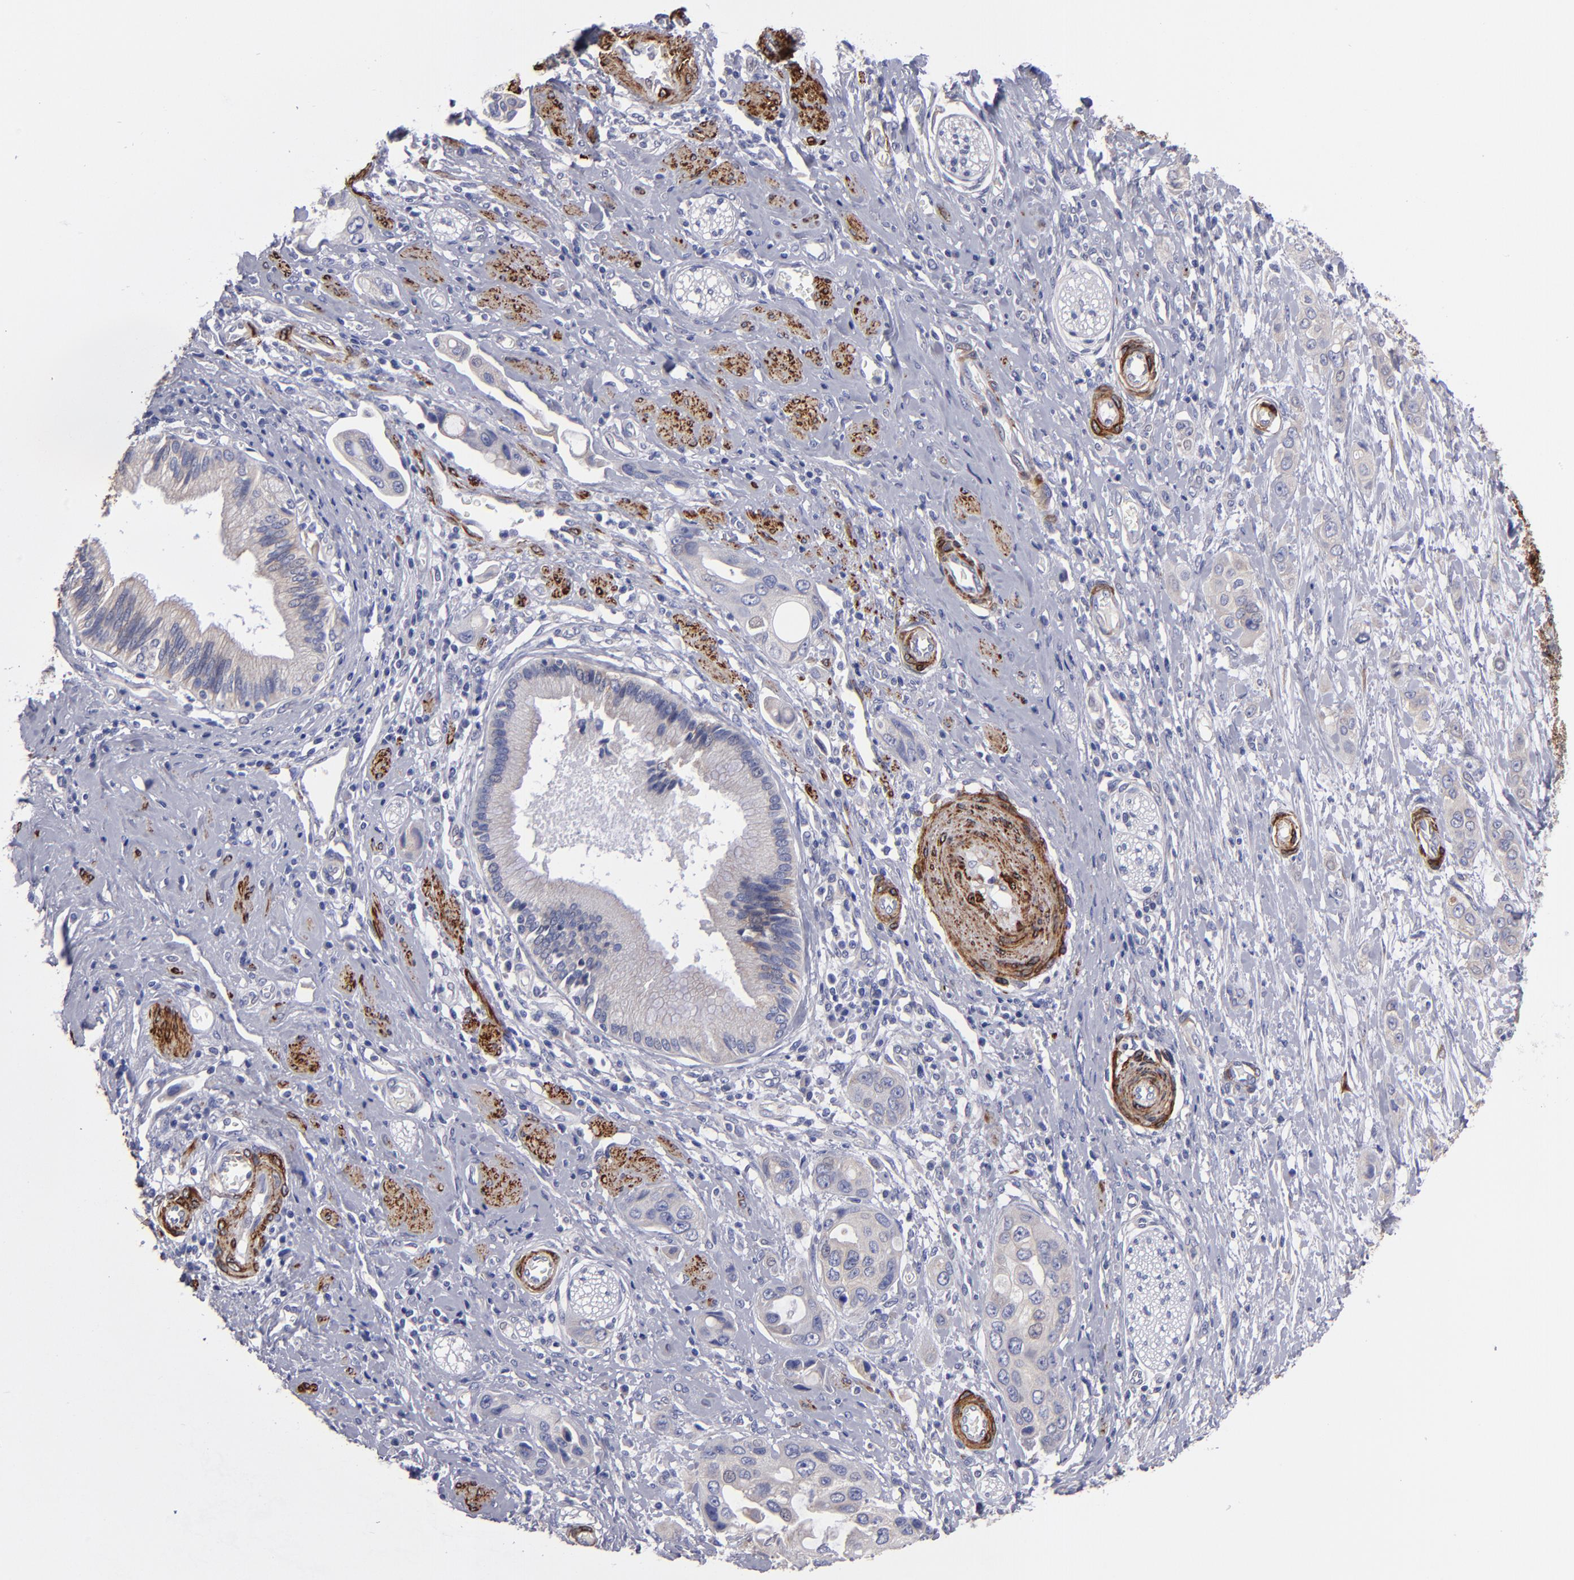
{"staining": {"intensity": "weak", "quantity": ">75%", "location": "cytoplasmic/membranous"}, "tissue": "pancreatic cancer", "cell_type": "Tumor cells", "image_type": "cancer", "snomed": [{"axis": "morphology", "description": "Adenocarcinoma, NOS"}, {"axis": "topography", "description": "Pancreas"}], "caption": "Brown immunohistochemical staining in adenocarcinoma (pancreatic) reveals weak cytoplasmic/membranous expression in about >75% of tumor cells.", "gene": "SLMAP", "patient": {"sex": "female", "age": 60}}